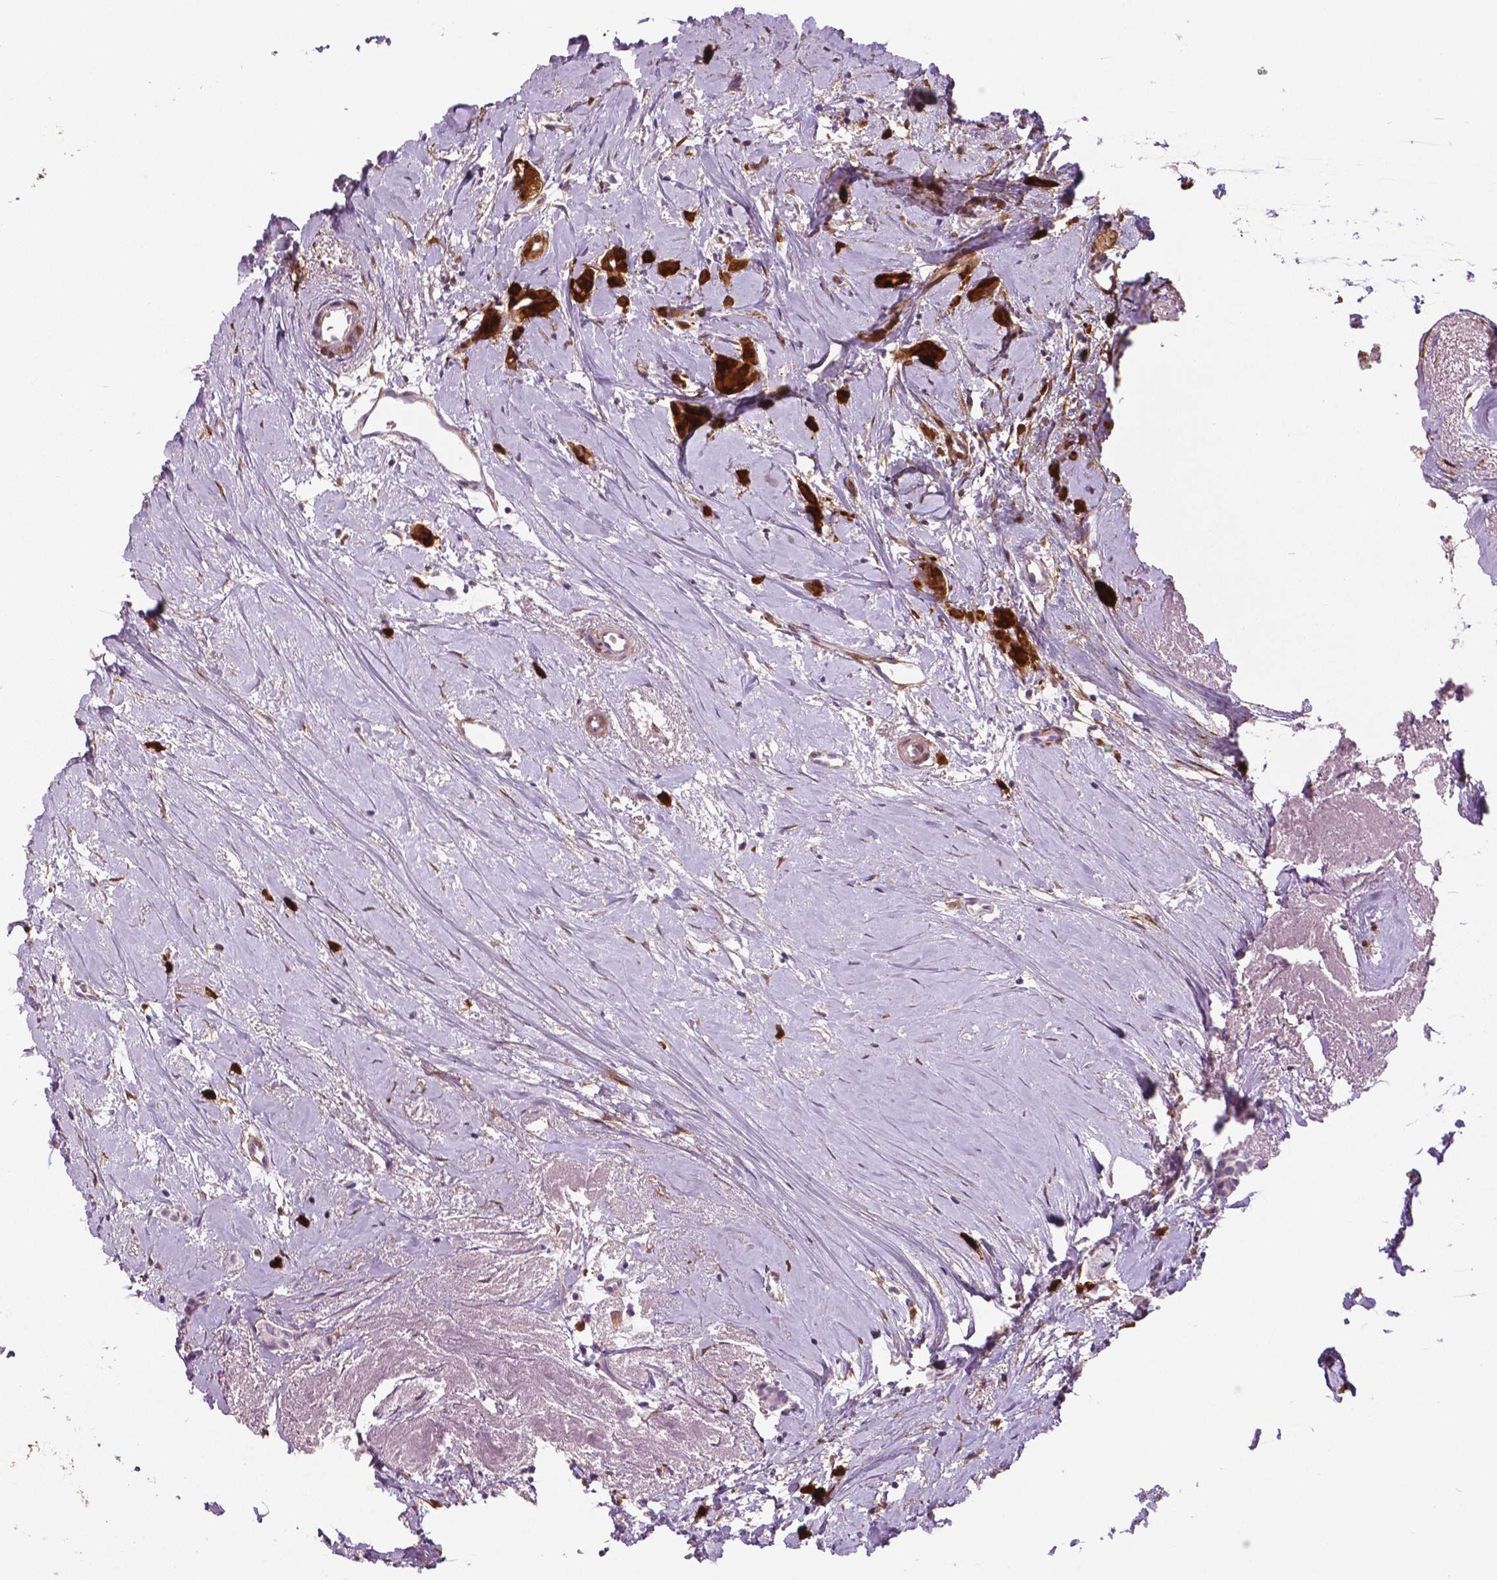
{"staining": {"intensity": "strong", "quantity": ">75%", "location": "cytoplasmic/membranous"}, "tissue": "breast cancer", "cell_type": "Tumor cells", "image_type": "cancer", "snomed": [{"axis": "morphology", "description": "Duct carcinoma"}, {"axis": "topography", "description": "Breast"}], "caption": "This photomicrograph displays immunohistochemistry (IHC) staining of invasive ductal carcinoma (breast), with high strong cytoplasmic/membranous expression in about >75% of tumor cells.", "gene": "PHGDH", "patient": {"sex": "female", "age": 40}}